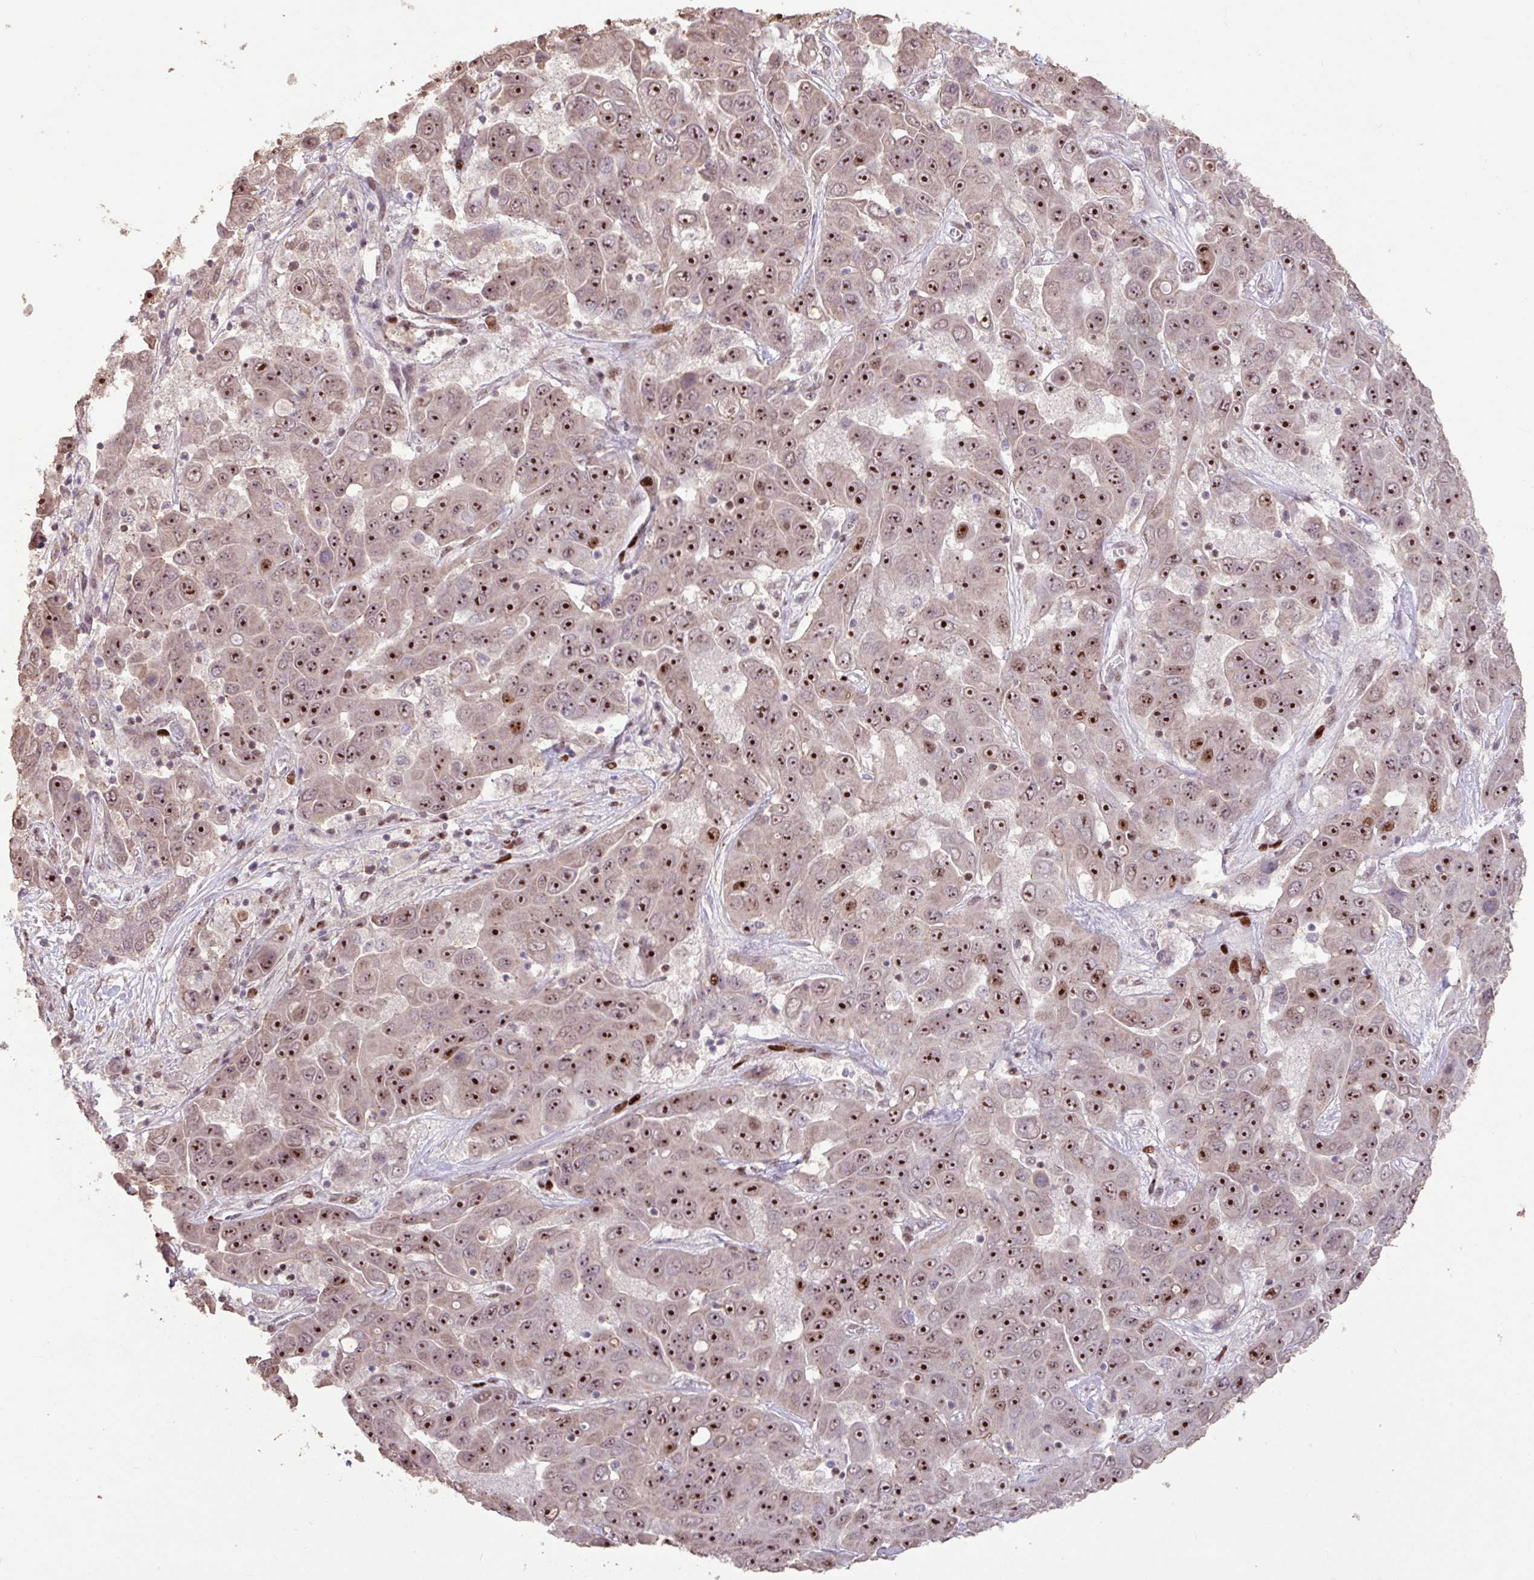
{"staining": {"intensity": "strong", "quantity": ">75%", "location": "nuclear"}, "tissue": "liver cancer", "cell_type": "Tumor cells", "image_type": "cancer", "snomed": [{"axis": "morphology", "description": "Cholangiocarcinoma"}, {"axis": "topography", "description": "Liver"}], "caption": "The immunohistochemical stain labels strong nuclear positivity in tumor cells of liver cancer (cholangiocarcinoma) tissue.", "gene": "ZNF709", "patient": {"sex": "female", "age": 52}}